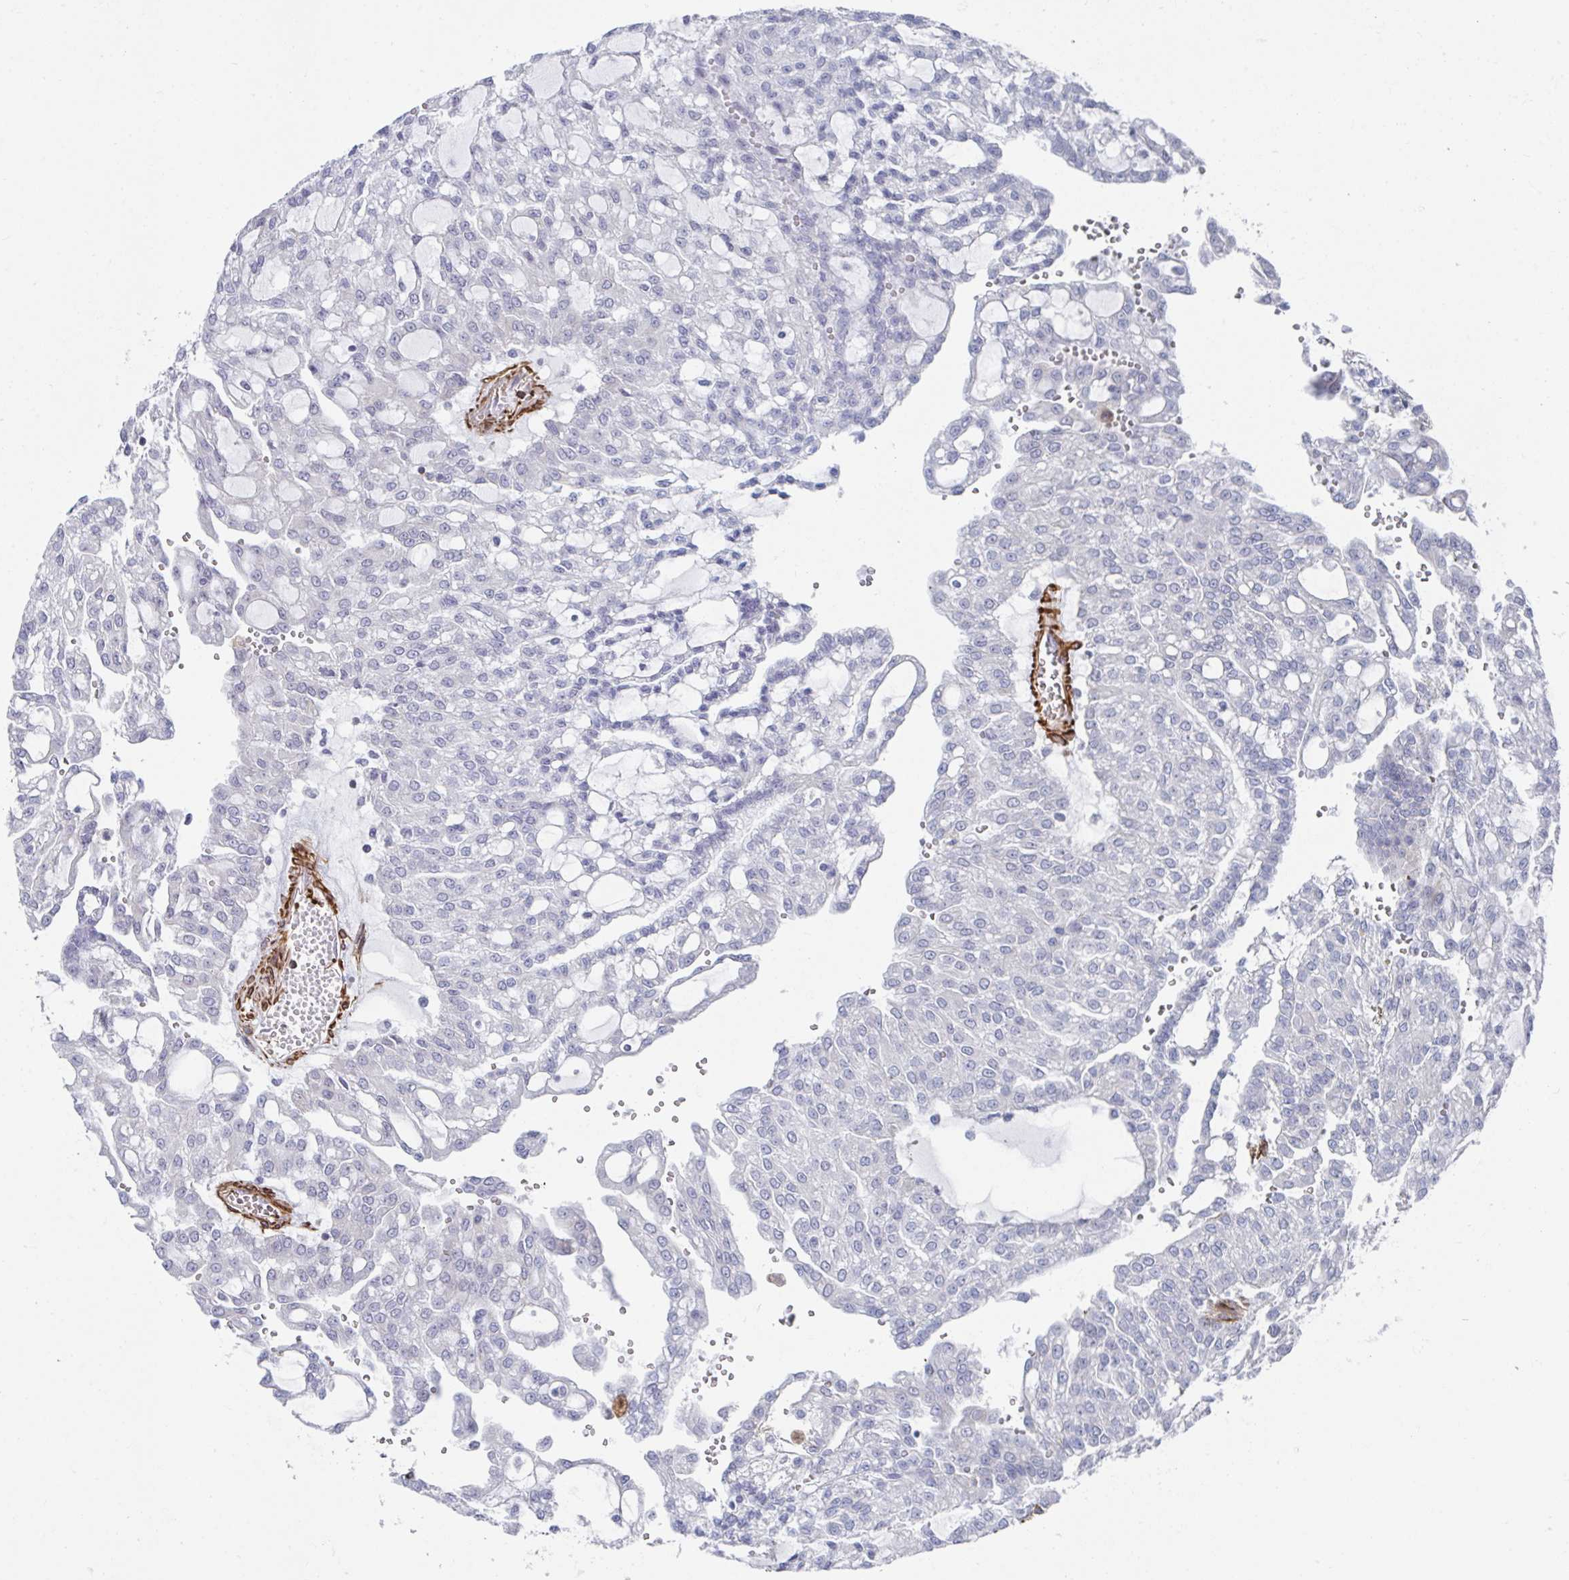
{"staining": {"intensity": "negative", "quantity": "none", "location": "none"}, "tissue": "renal cancer", "cell_type": "Tumor cells", "image_type": "cancer", "snomed": [{"axis": "morphology", "description": "Adenocarcinoma, NOS"}, {"axis": "topography", "description": "Kidney"}], "caption": "Immunohistochemistry (IHC) image of neoplastic tissue: renal cancer (adenocarcinoma) stained with DAB reveals no significant protein expression in tumor cells.", "gene": "NEURL4", "patient": {"sex": "male", "age": 63}}